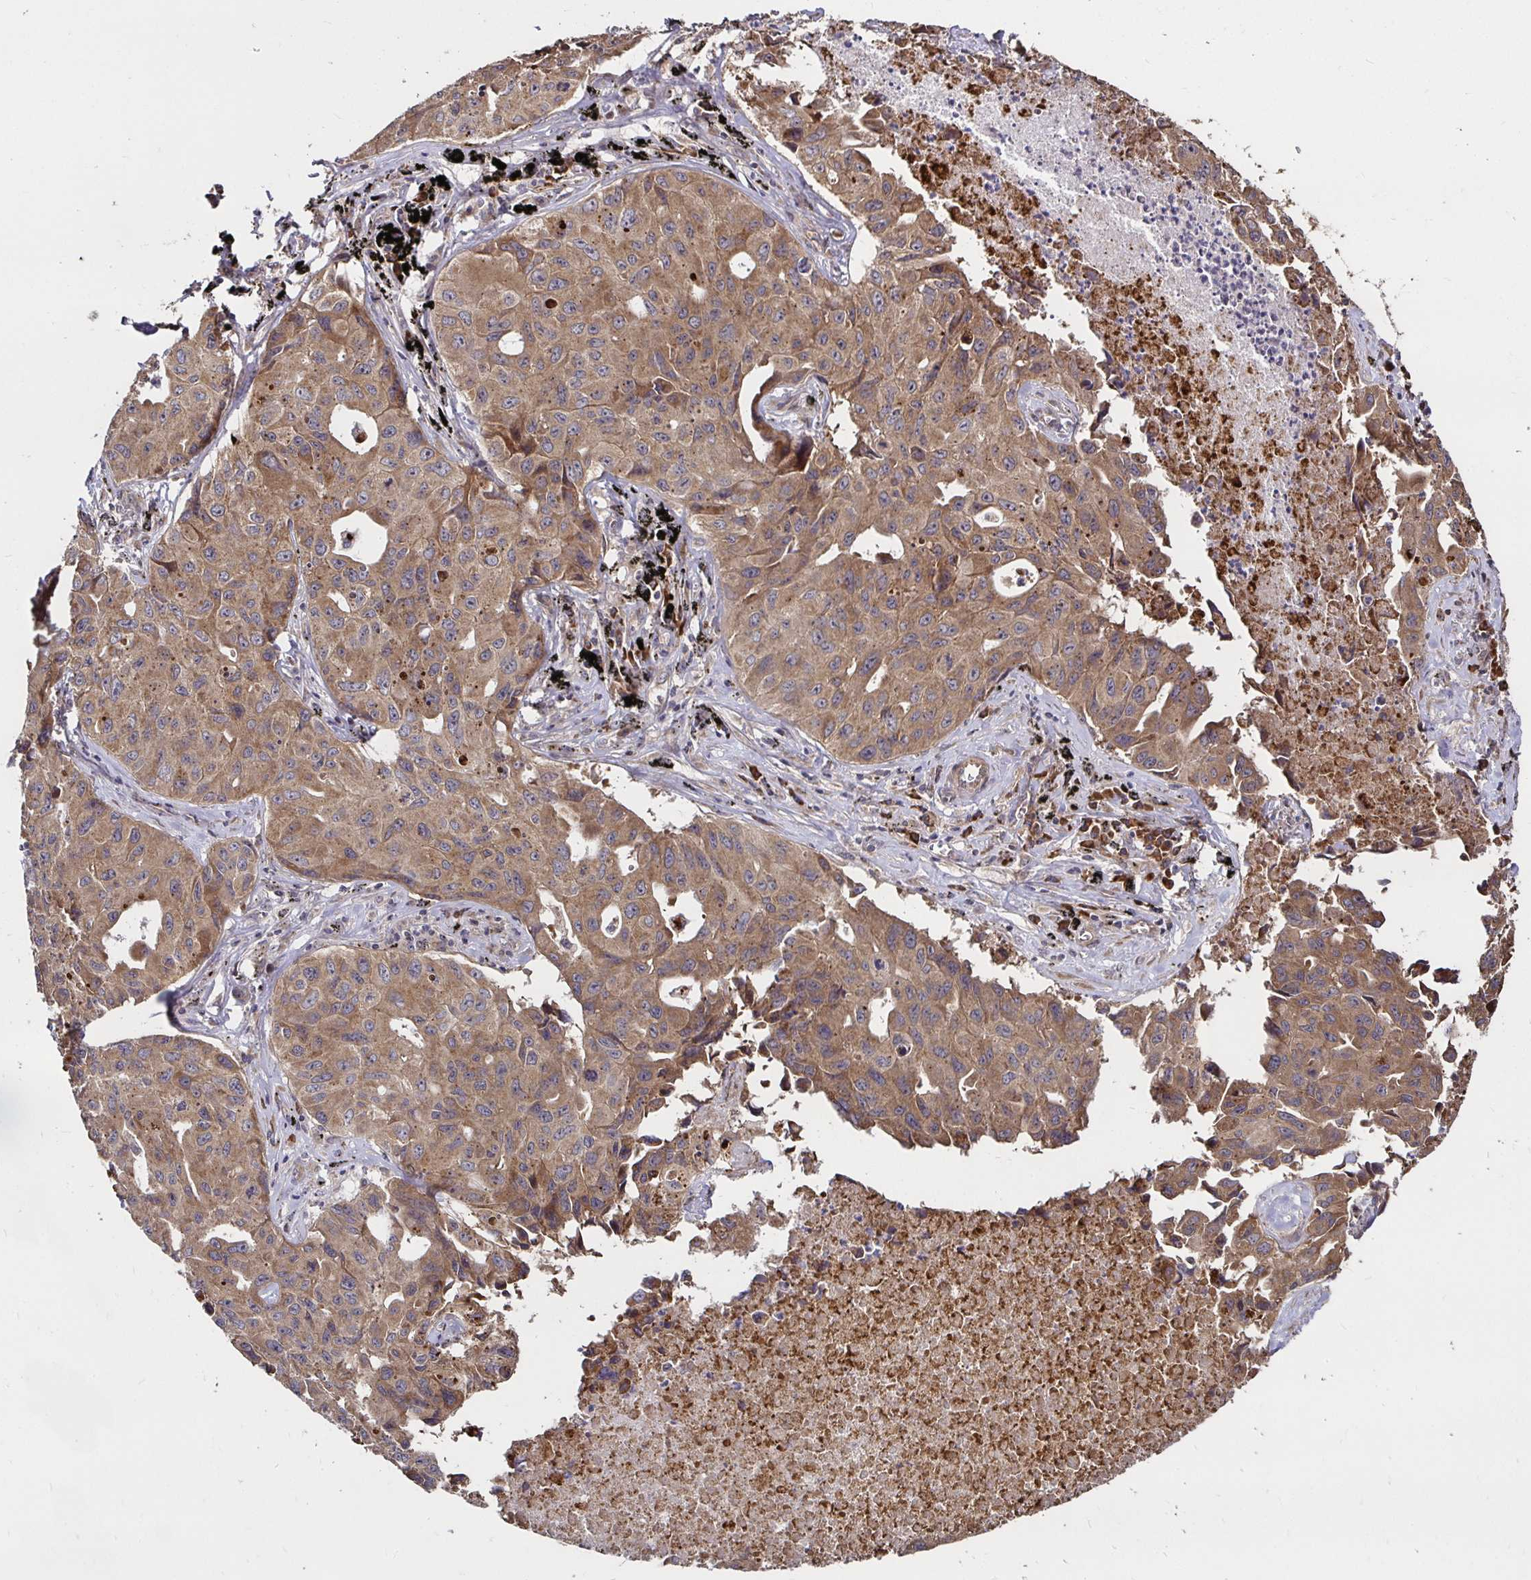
{"staining": {"intensity": "moderate", "quantity": ">75%", "location": "cytoplasmic/membranous"}, "tissue": "lung cancer", "cell_type": "Tumor cells", "image_type": "cancer", "snomed": [{"axis": "morphology", "description": "Adenocarcinoma, NOS"}, {"axis": "topography", "description": "Lymph node"}, {"axis": "topography", "description": "Lung"}], "caption": "Immunohistochemical staining of human lung cancer reveals medium levels of moderate cytoplasmic/membranous protein staining in approximately >75% of tumor cells.", "gene": "MLST8", "patient": {"sex": "male", "age": 64}}